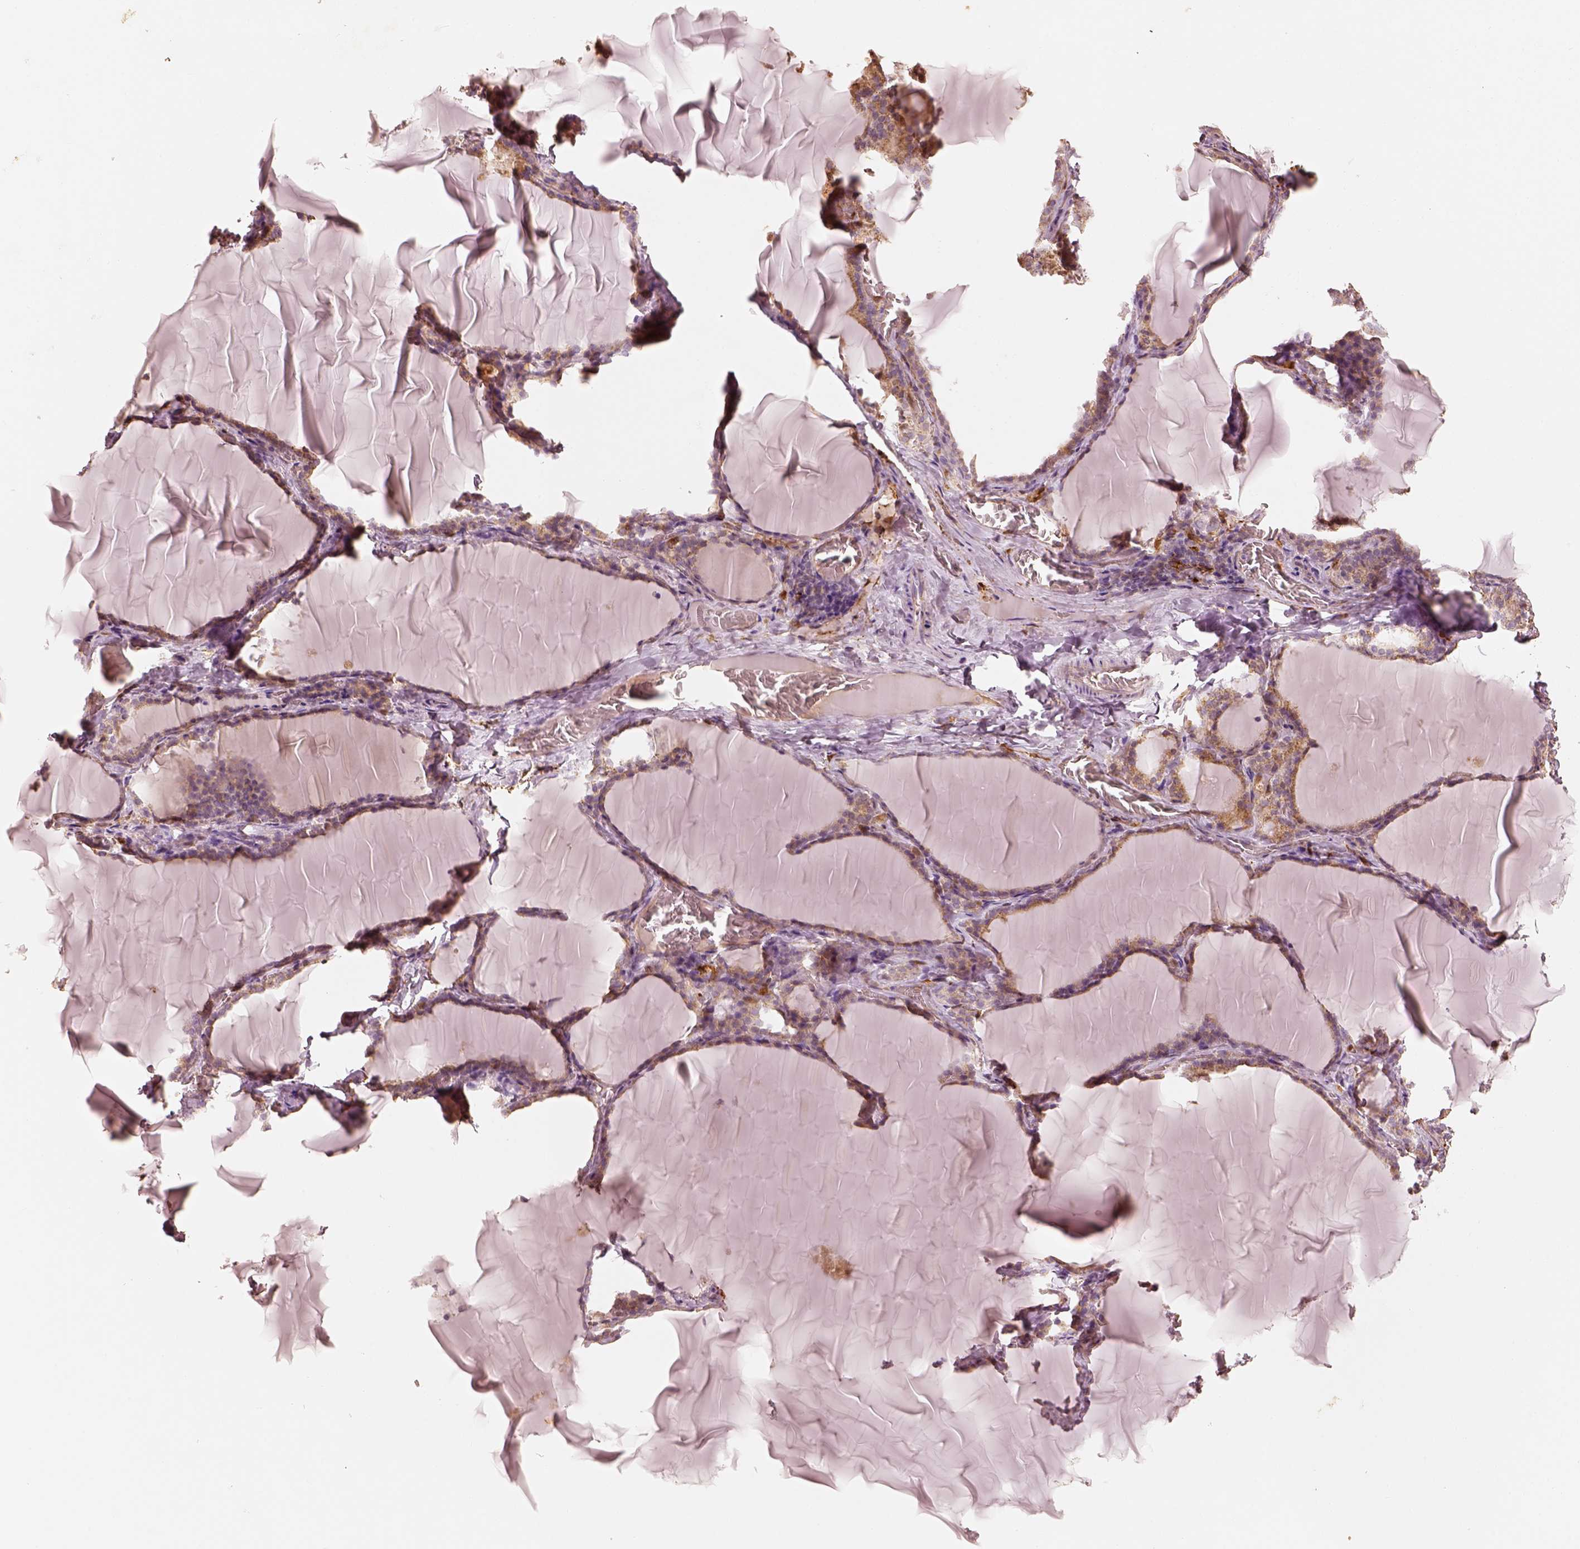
{"staining": {"intensity": "moderate", "quantity": ">75%", "location": "cytoplasmic/membranous"}, "tissue": "thyroid gland", "cell_type": "Glandular cells", "image_type": "normal", "snomed": [{"axis": "morphology", "description": "Normal tissue, NOS"}, {"axis": "morphology", "description": "Hyperplasia, NOS"}, {"axis": "topography", "description": "Thyroid gland"}], "caption": "Immunohistochemical staining of unremarkable human thyroid gland shows moderate cytoplasmic/membranous protein expression in about >75% of glandular cells. Nuclei are stained in blue.", "gene": "FSCN1", "patient": {"sex": "female", "age": 27}}